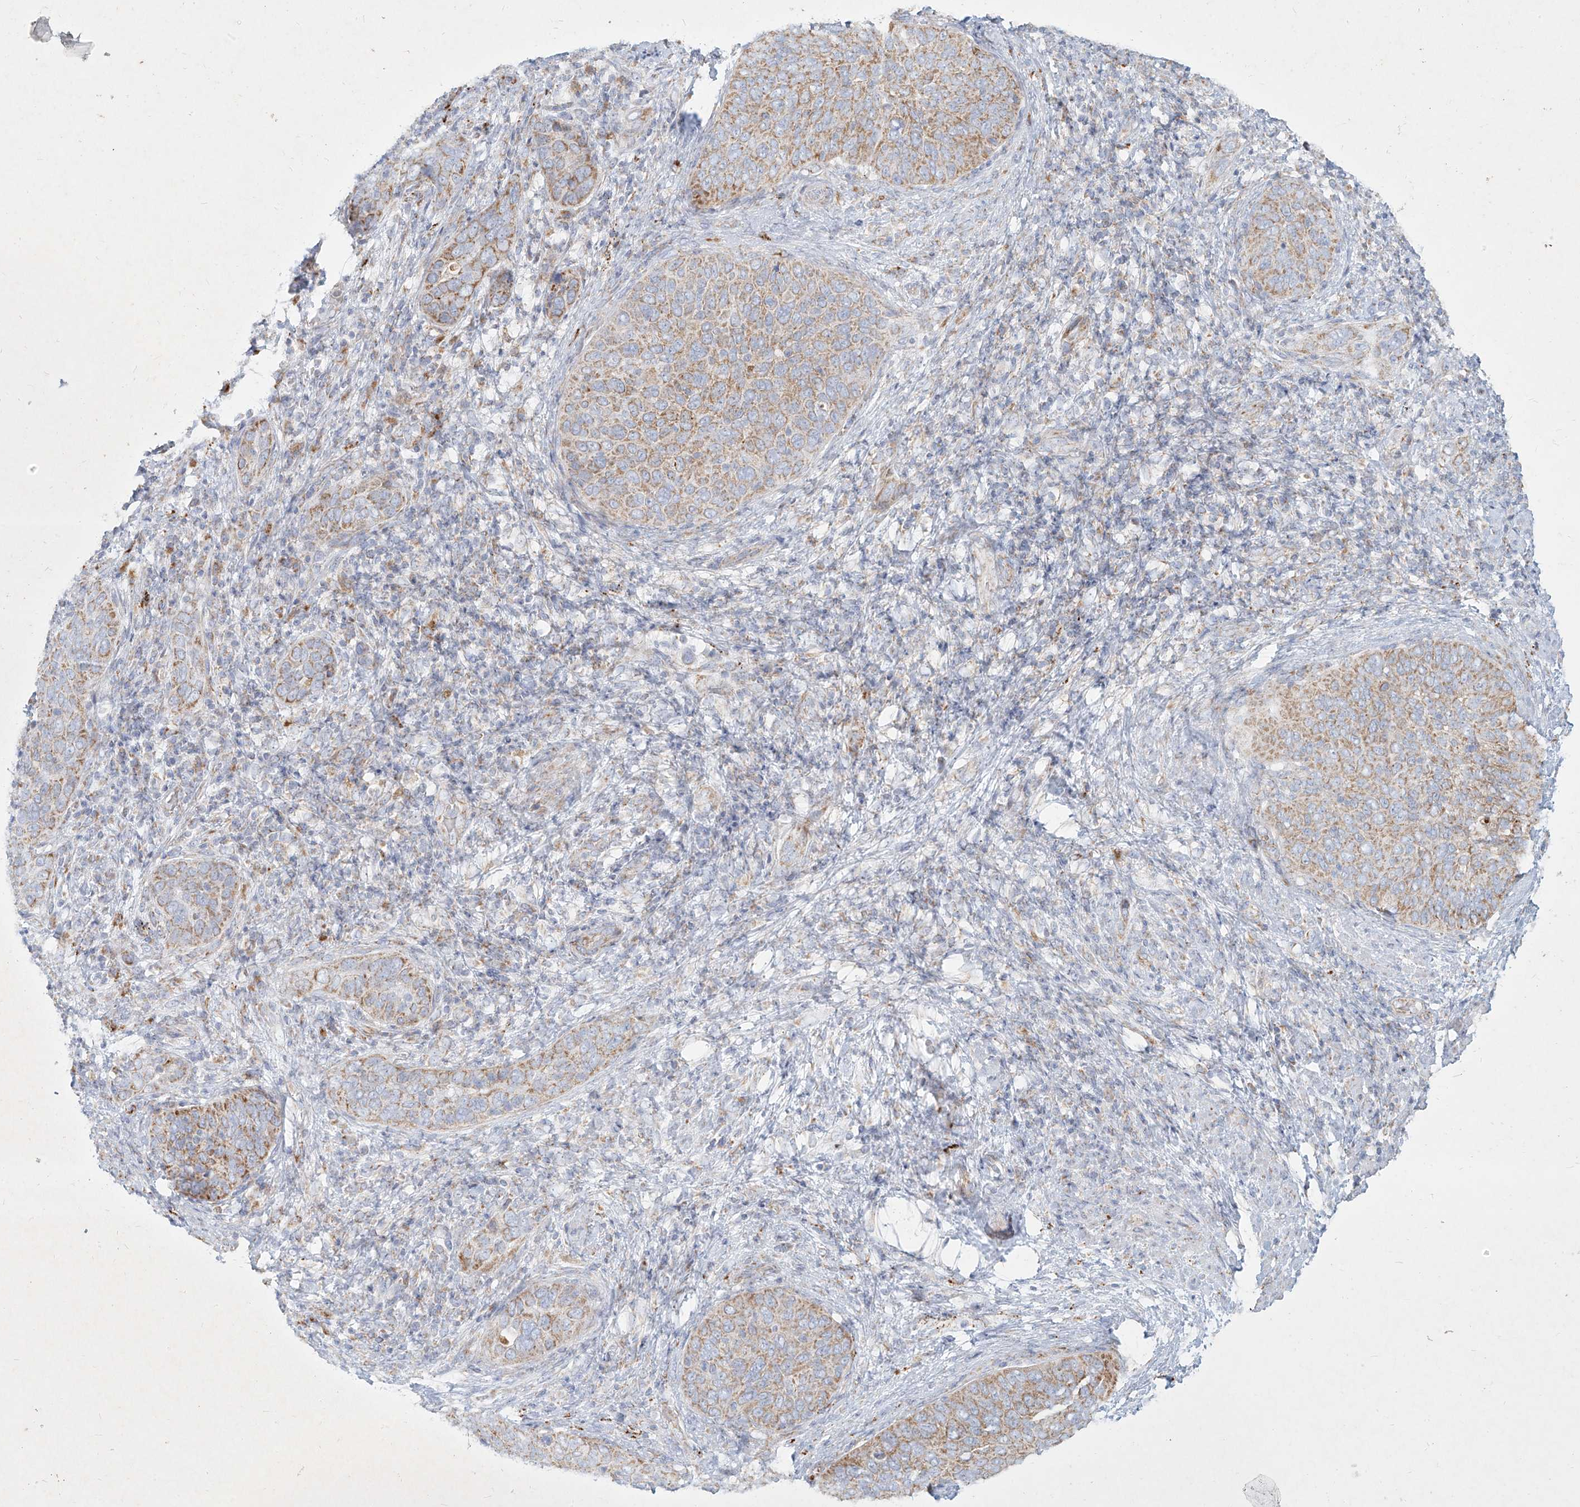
{"staining": {"intensity": "moderate", "quantity": "25%-75%", "location": "cytoplasmic/membranous"}, "tissue": "cervical cancer", "cell_type": "Tumor cells", "image_type": "cancer", "snomed": [{"axis": "morphology", "description": "Squamous cell carcinoma, NOS"}, {"axis": "topography", "description": "Cervix"}], "caption": "Human squamous cell carcinoma (cervical) stained with a protein marker displays moderate staining in tumor cells.", "gene": "MTX2", "patient": {"sex": "female", "age": 60}}